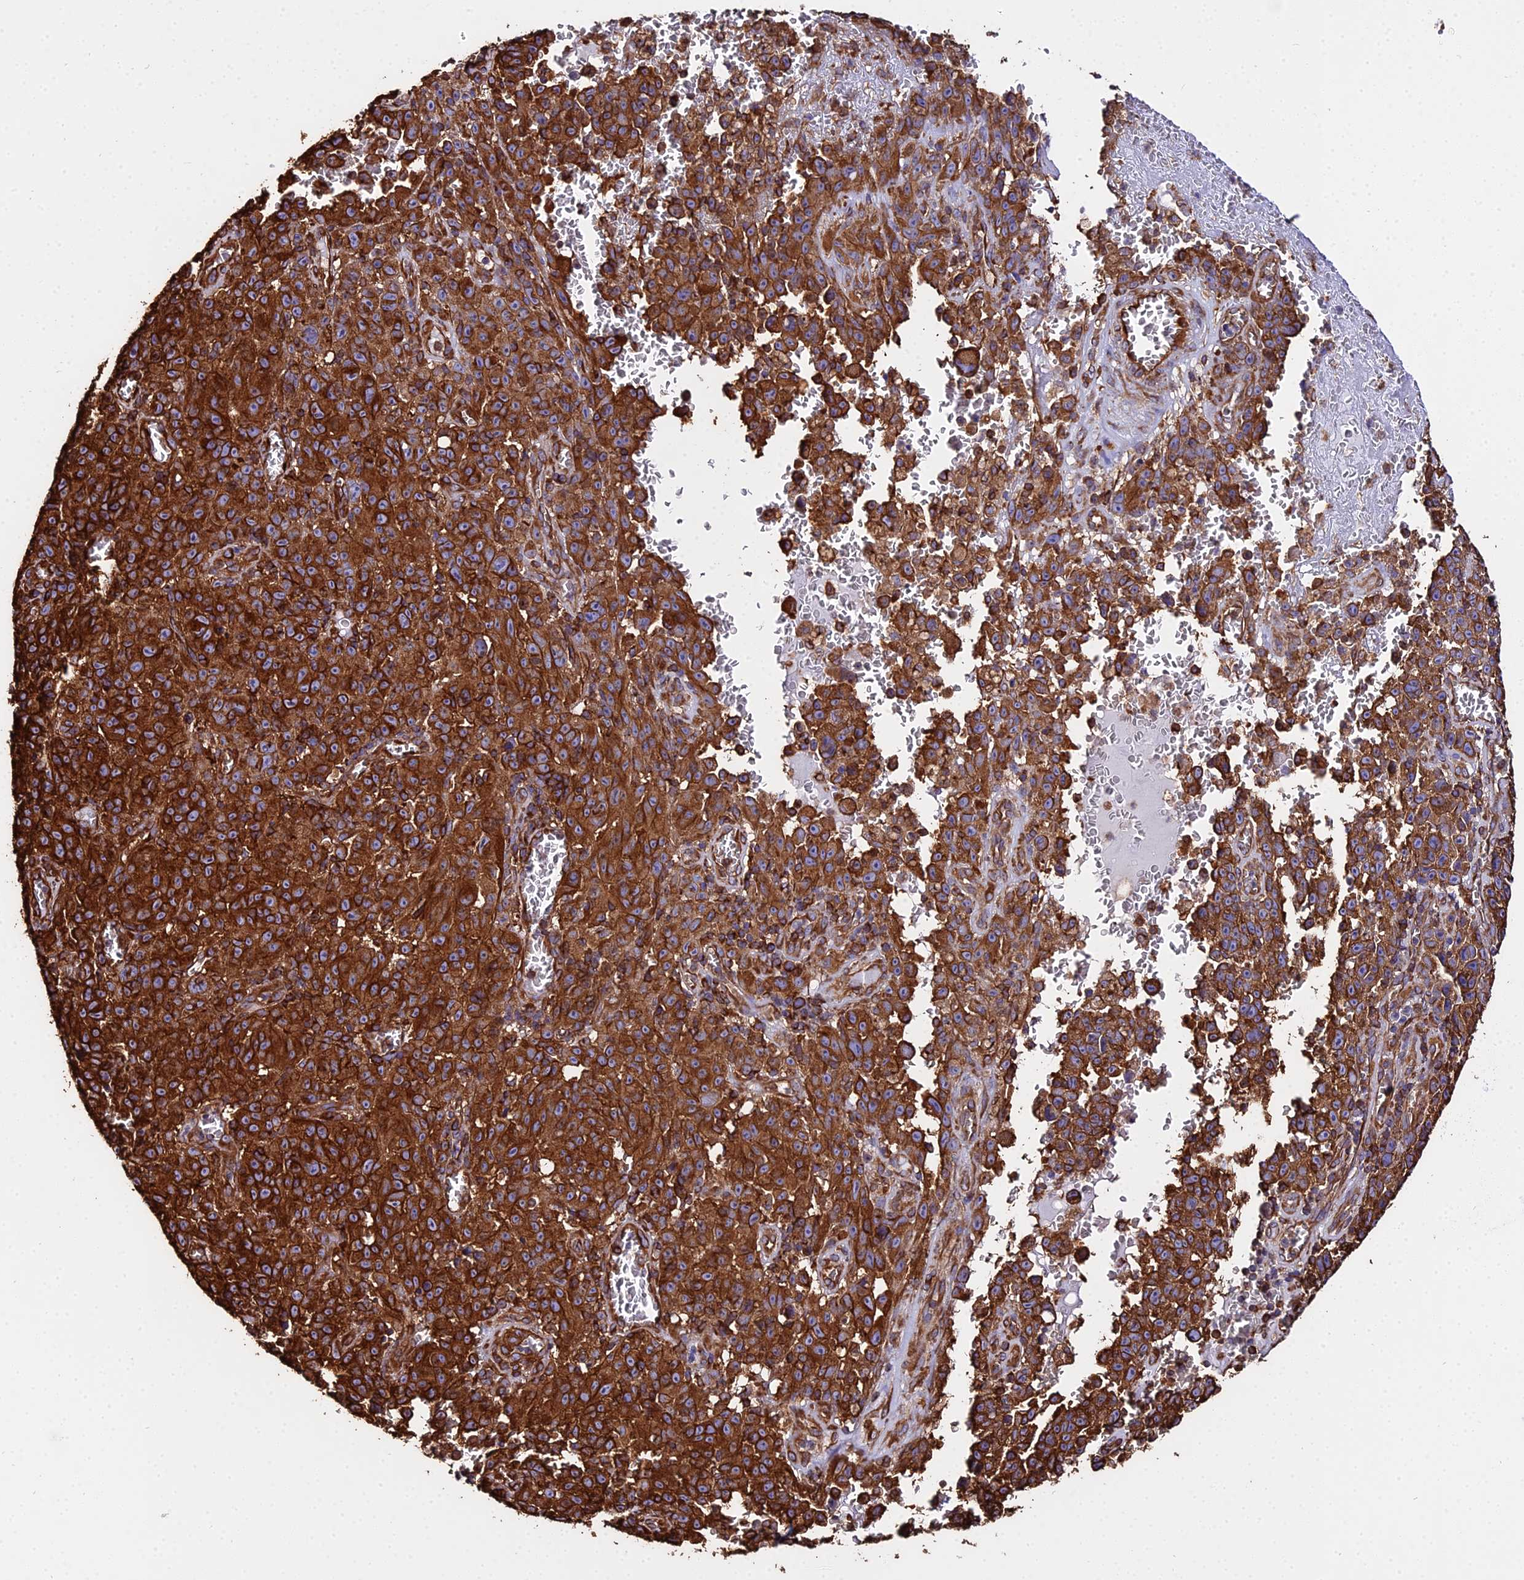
{"staining": {"intensity": "strong", "quantity": ">75%", "location": "cytoplasmic/membranous"}, "tissue": "melanoma", "cell_type": "Tumor cells", "image_type": "cancer", "snomed": [{"axis": "morphology", "description": "Malignant melanoma, NOS"}, {"axis": "topography", "description": "Skin"}], "caption": "Human melanoma stained with a protein marker shows strong staining in tumor cells.", "gene": "TUBA3D", "patient": {"sex": "female", "age": 82}}